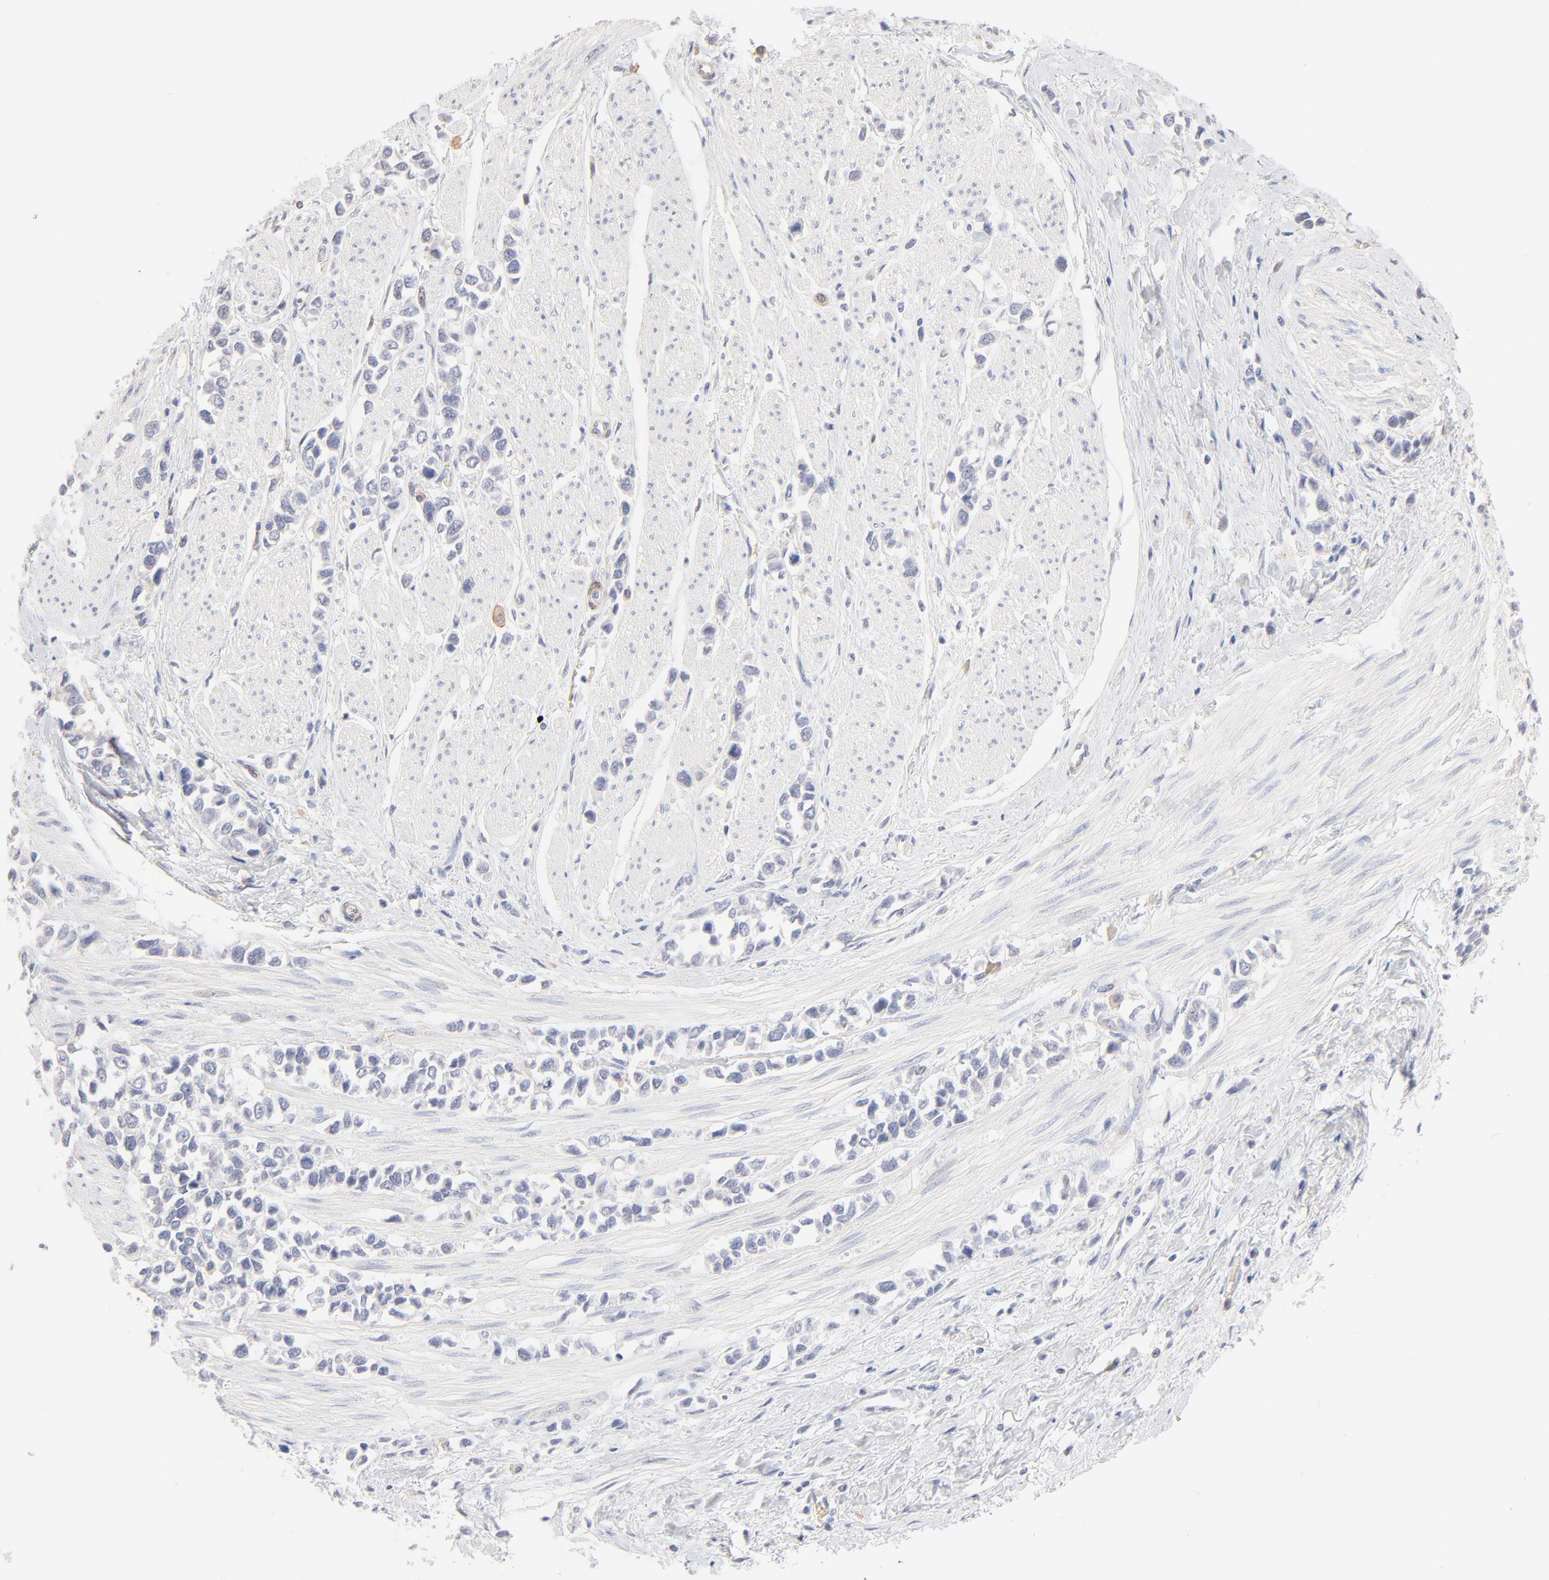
{"staining": {"intensity": "negative", "quantity": "none", "location": "none"}, "tissue": "stomach cancer", "cell_type": "Tumor cells", "image_type": "cancer", "snomed": [{"axis": "morphology", "description": "Adenocarcinoma, NOS"}, {"axis": "topography", "description": "Stomach, upper"}], "caption": "Photomicrograph shows no significant protein staining in tumor cells of stomach cancer.", "gene": "SPTB", "patient": {"sex": "male", "age": 76}}